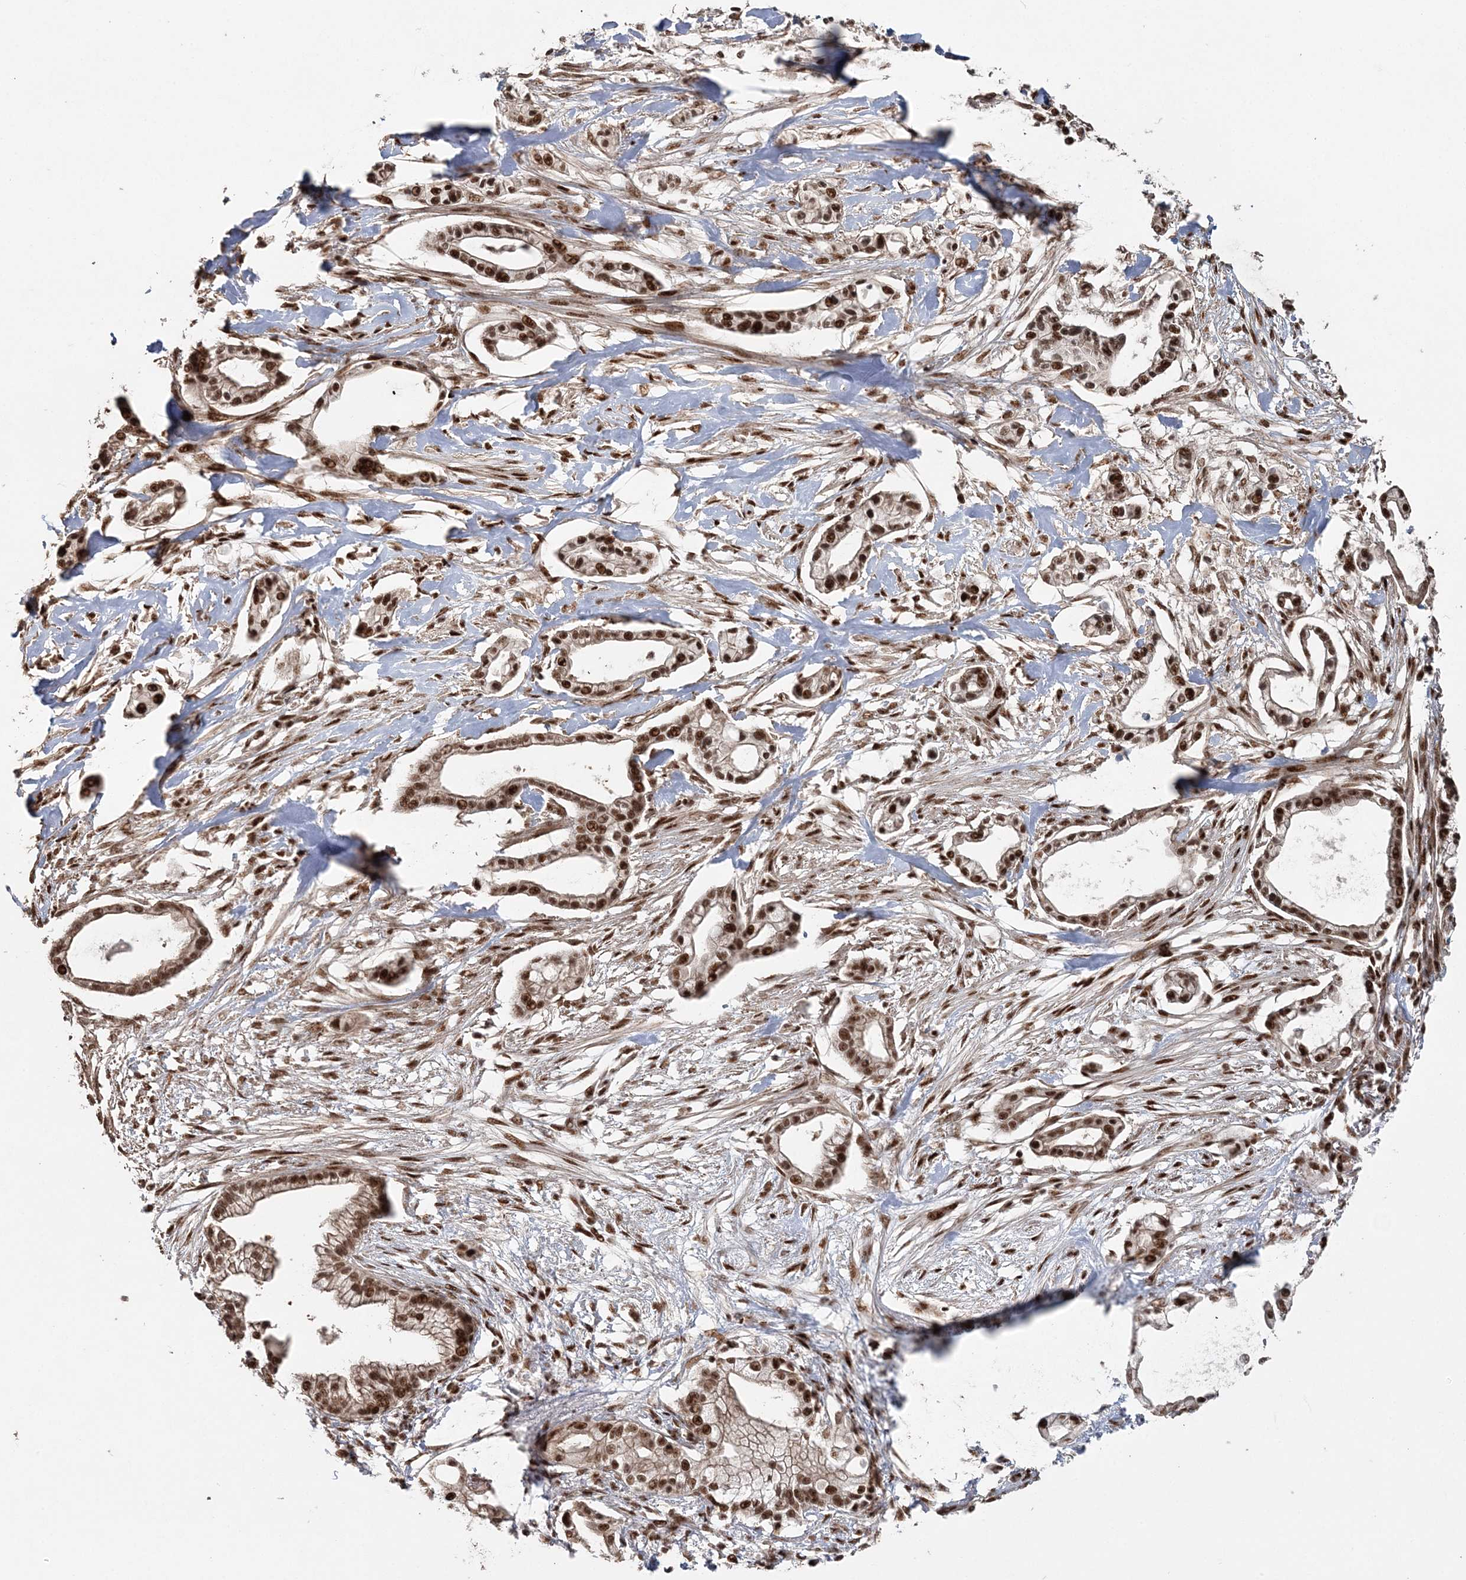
{"staining": {"intensity": "strong", "quantity": ">75%", "location": "nuclear"}, "tissue": "pancreatic cancer", "cell_type": "Tumor cells", "image_type": "cancer", "snomed": [{"axis": "morphology", "description": "Adenocarcinoma, NOS"}, {"axis": "topography", "description": "Pancreas"}], "caption": "Protein staining by IHC displays strong nuclear staining in about >75% of tumor cells in pancreatic adenocarcinoma. The staining is performed using DAB brown chromogen to label protein expression. The nuclei are counter-stained blue using hematoxylin.", "gene": "EXOSC8", "patient": {"sex": "male", "age": 68}}